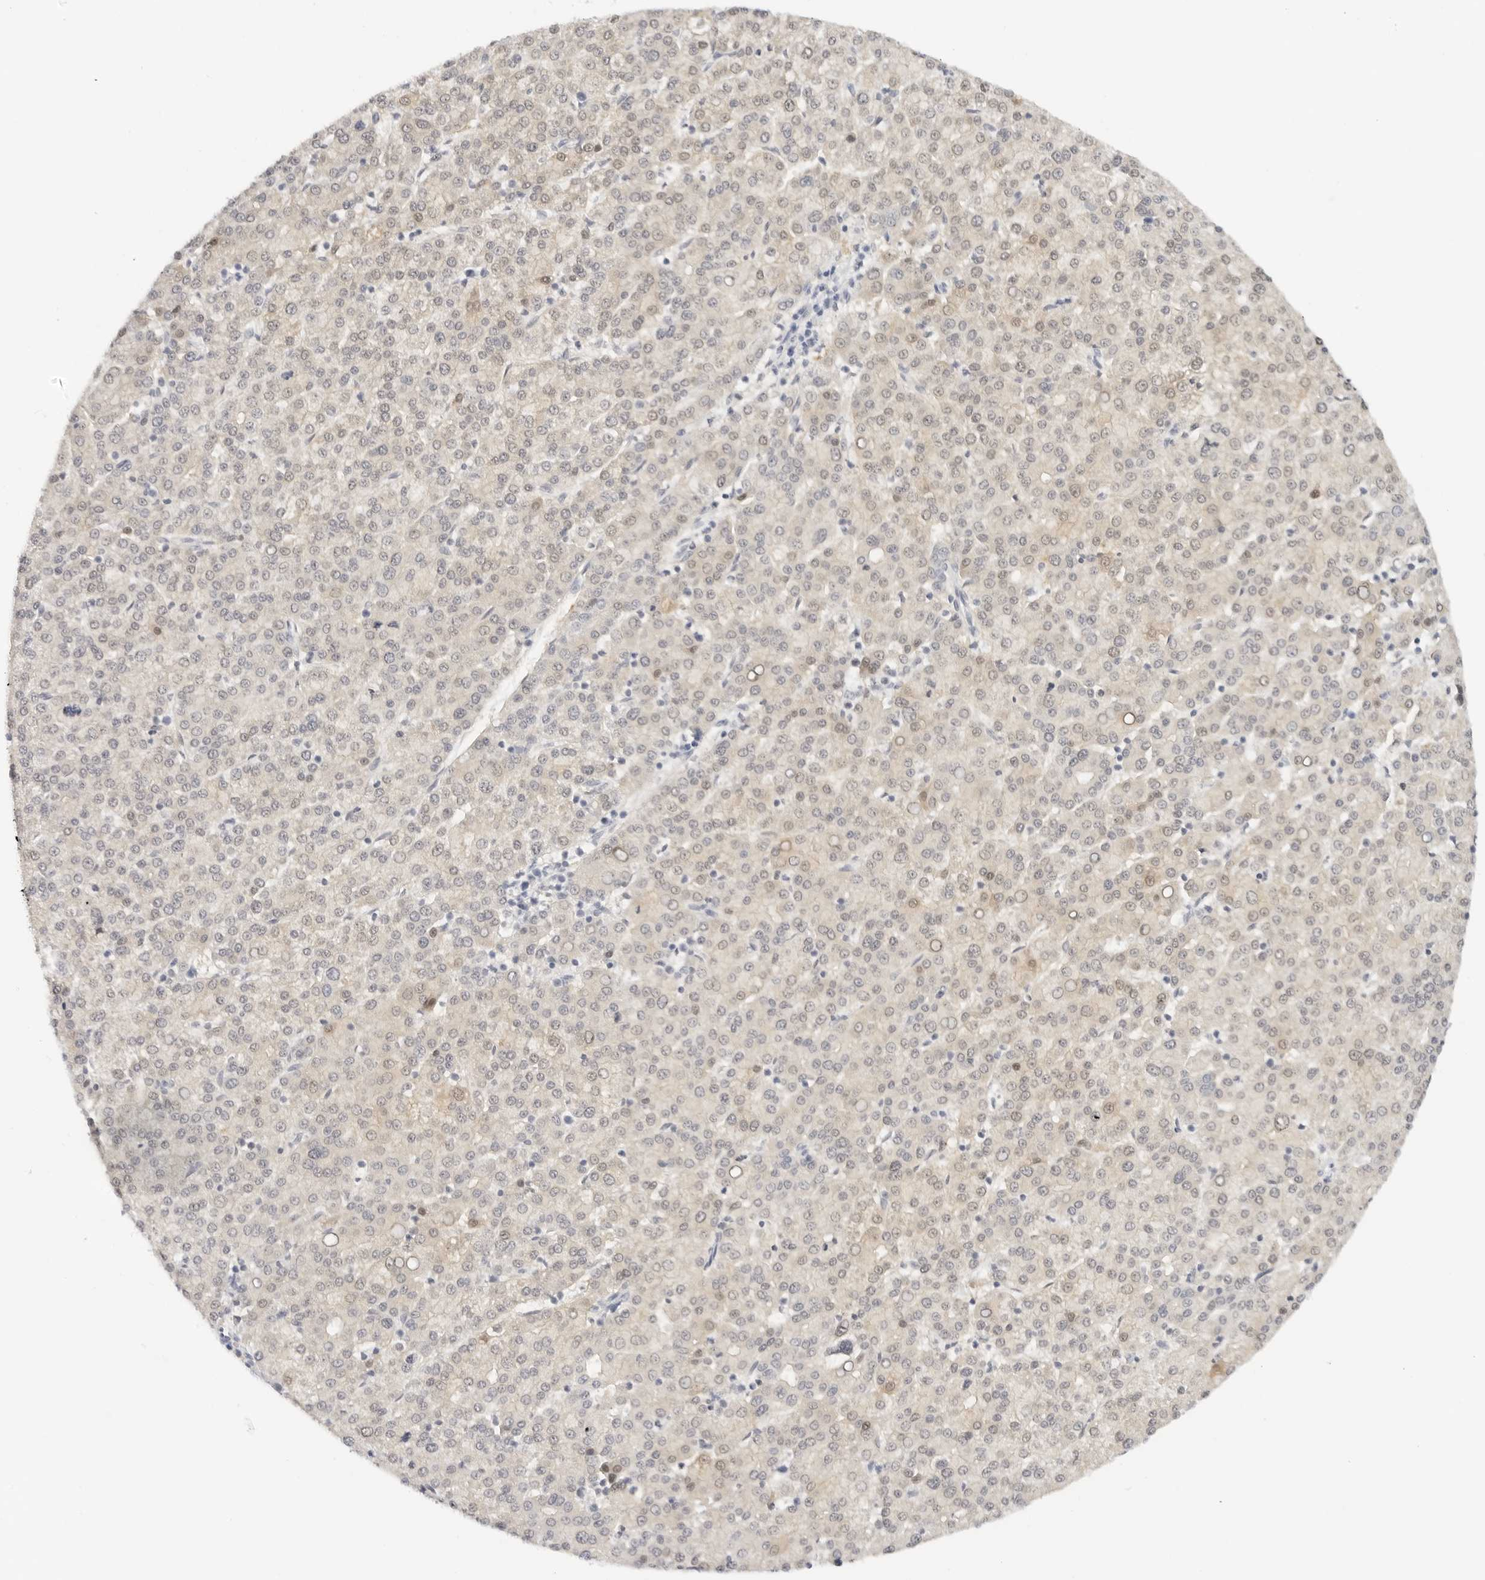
{"staining": {"intensity": "weak", "quantity": "25%-75%", "location": "cytoplasmic/membranous,nuclear"}, "tissue": "liver cancer", "cell_type": "Tumor cells", "image_type": "cancer", "snomed": [{"axis": "morphology", "description": "Carcinoma, Hepatocellular, NOS"}, {"axis": "topography", "description": "Liver"}], "caption": "Protein staining by IHC exhibits weak cytoplasmic/membranous and nuclear staining in approximately 25%-75% of tumor cells in liver cancer.", "gene": "PCDH19", "patient": {"sex": "female", "age": 58}}